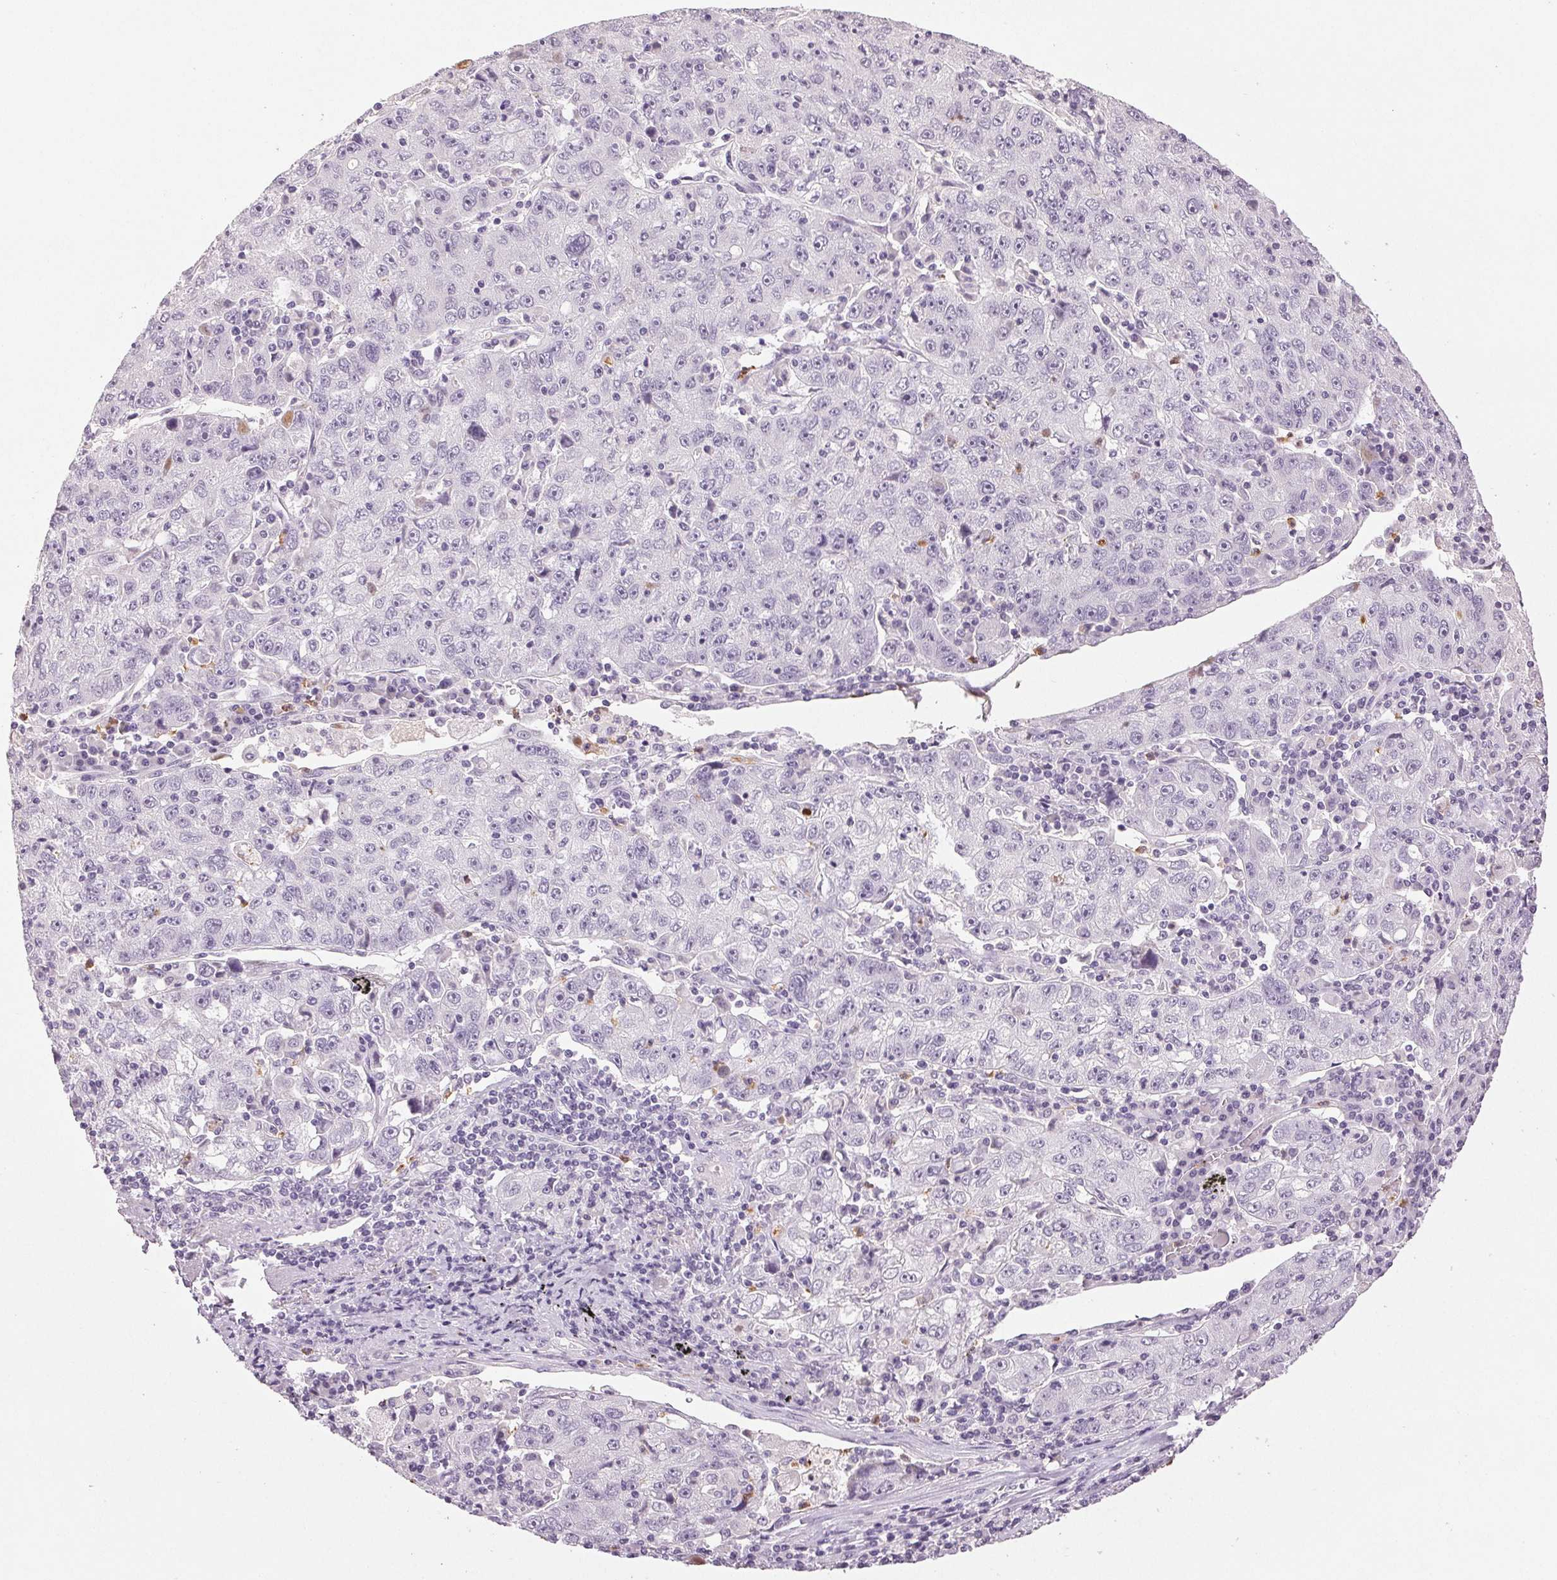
{"staining": {"intensity": "negative", "quantity": "none", "location": "none"}, "tissue": "lung cancer", "cell_type": "Tumor cells", "image_type": "cancer", "snomed": [{"axis": "morphology", "description": "Normal morphology"}, {"axis": "morphology", "description": "Adenocarcinoma, NOS"}, {"axis": "topography", "description": "Lymph node"}, {"axis": "topography", "description": "Lung"}], "caption": "Histopathology image shows no protein expression in tumor cells of adenocarcinoma (lung) tissue.", "gene": "LTF", "patient": {"sex": "female", "age": 57}}